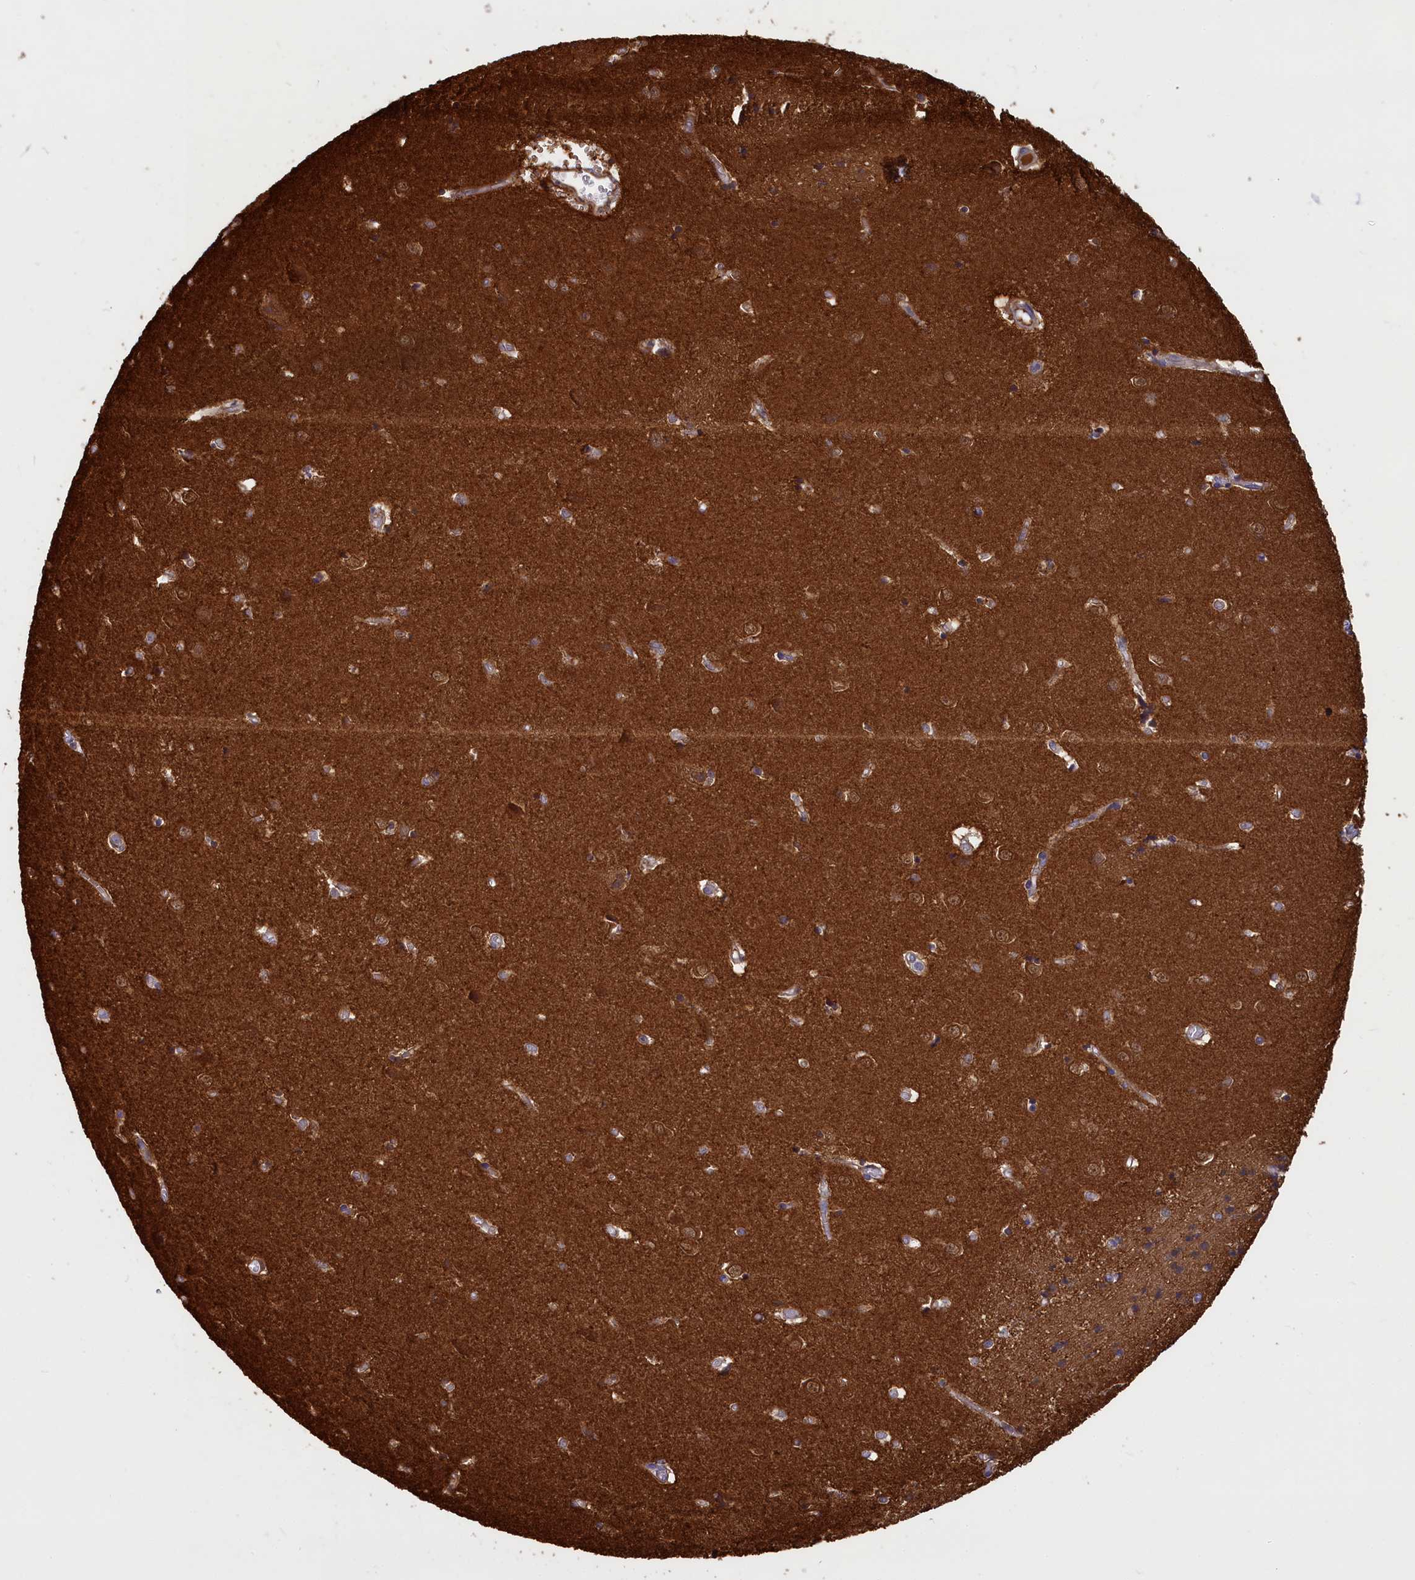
{"staining": {"intensity": "negative", "quantity": "none", "location": "none"}, "tissue": "caudate", "cell_type": "Glial cells", "image_type": "normal", "snomed": [{"axis": "morphology", "description": "Normal tissue, NOS"}, {"axis": "topography", "description": "Lateral ventricle wall"}], "caption": "This photomicrograph is of benign caudate stained with immunohistochemistry (IHC) to label a protein in brown with the nuclei are counter-stained blue. There is no staining in glial cells.", "gene": "UCHL3", "patient": {"sex": "male", "age": 37}}